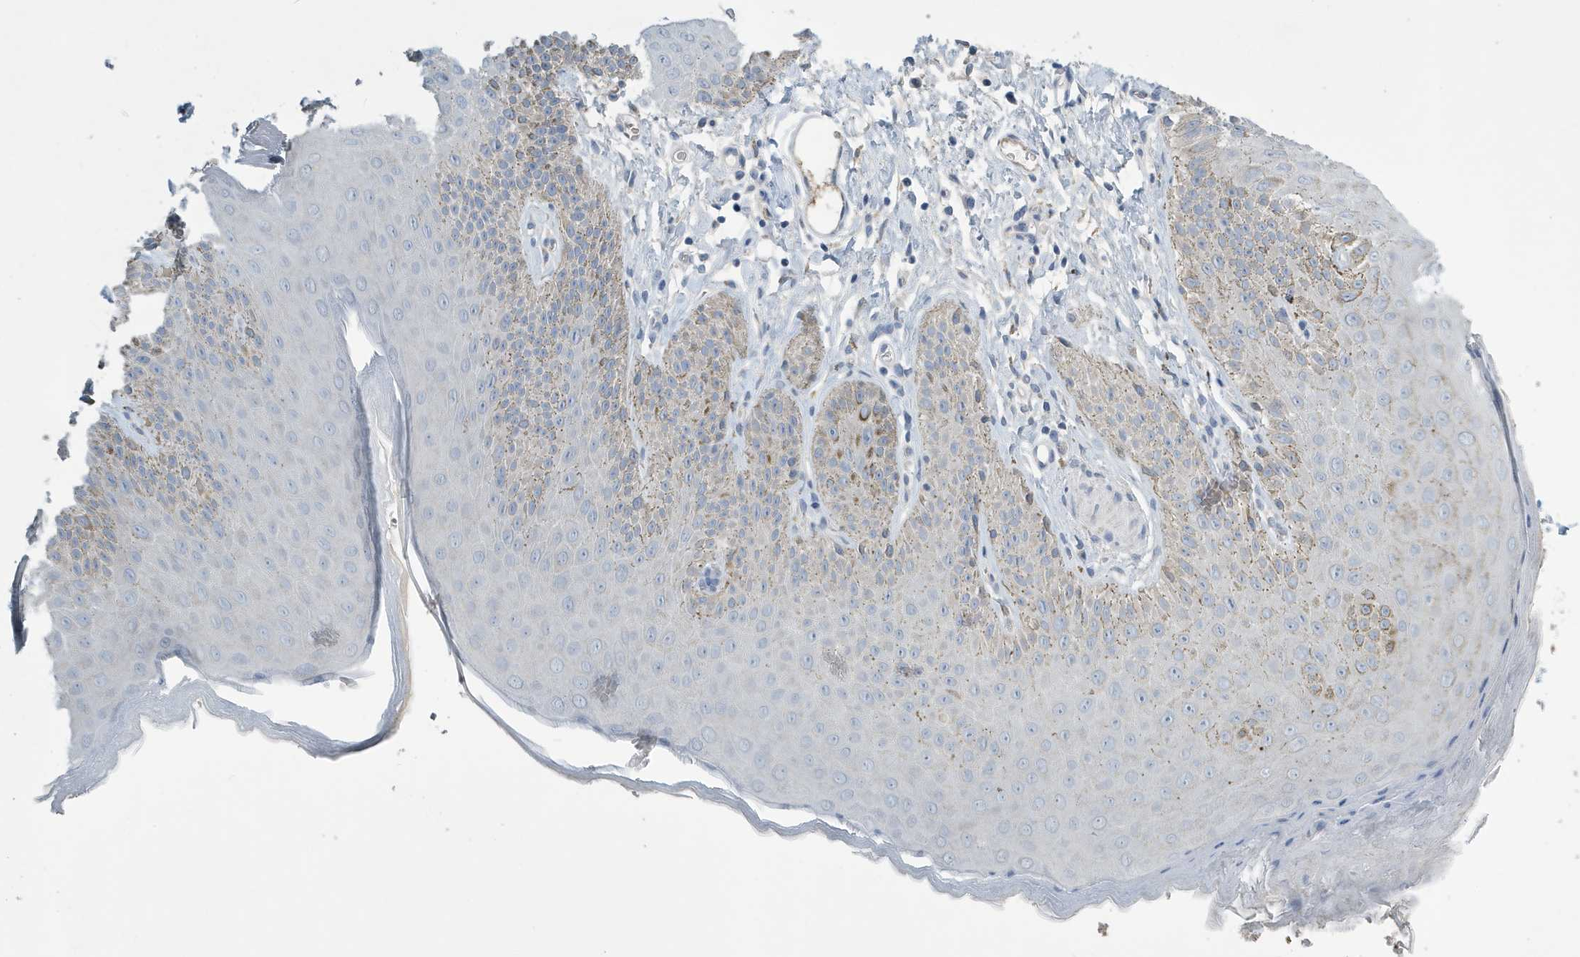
{"staining": {"intensity": "weak", "quantity": "<25%", "location": "cytoplasmic/membranous"}, "tissue": "skin", "cell_type": "Epidermal cells", "image_type": "normal", "snomed": [{"axis": "morphology", "description": "Normal tissue, NOS"}, {"axis": "topography", "description": "Anal"}], "caption": "Immunohistochemistry (IHC) micrograph of normal human skin stained for a protein (brown), which displays no staining in epidermal cells.", "gene": "UGT2B4", "patient": {"sex": "male", "age": 44}}